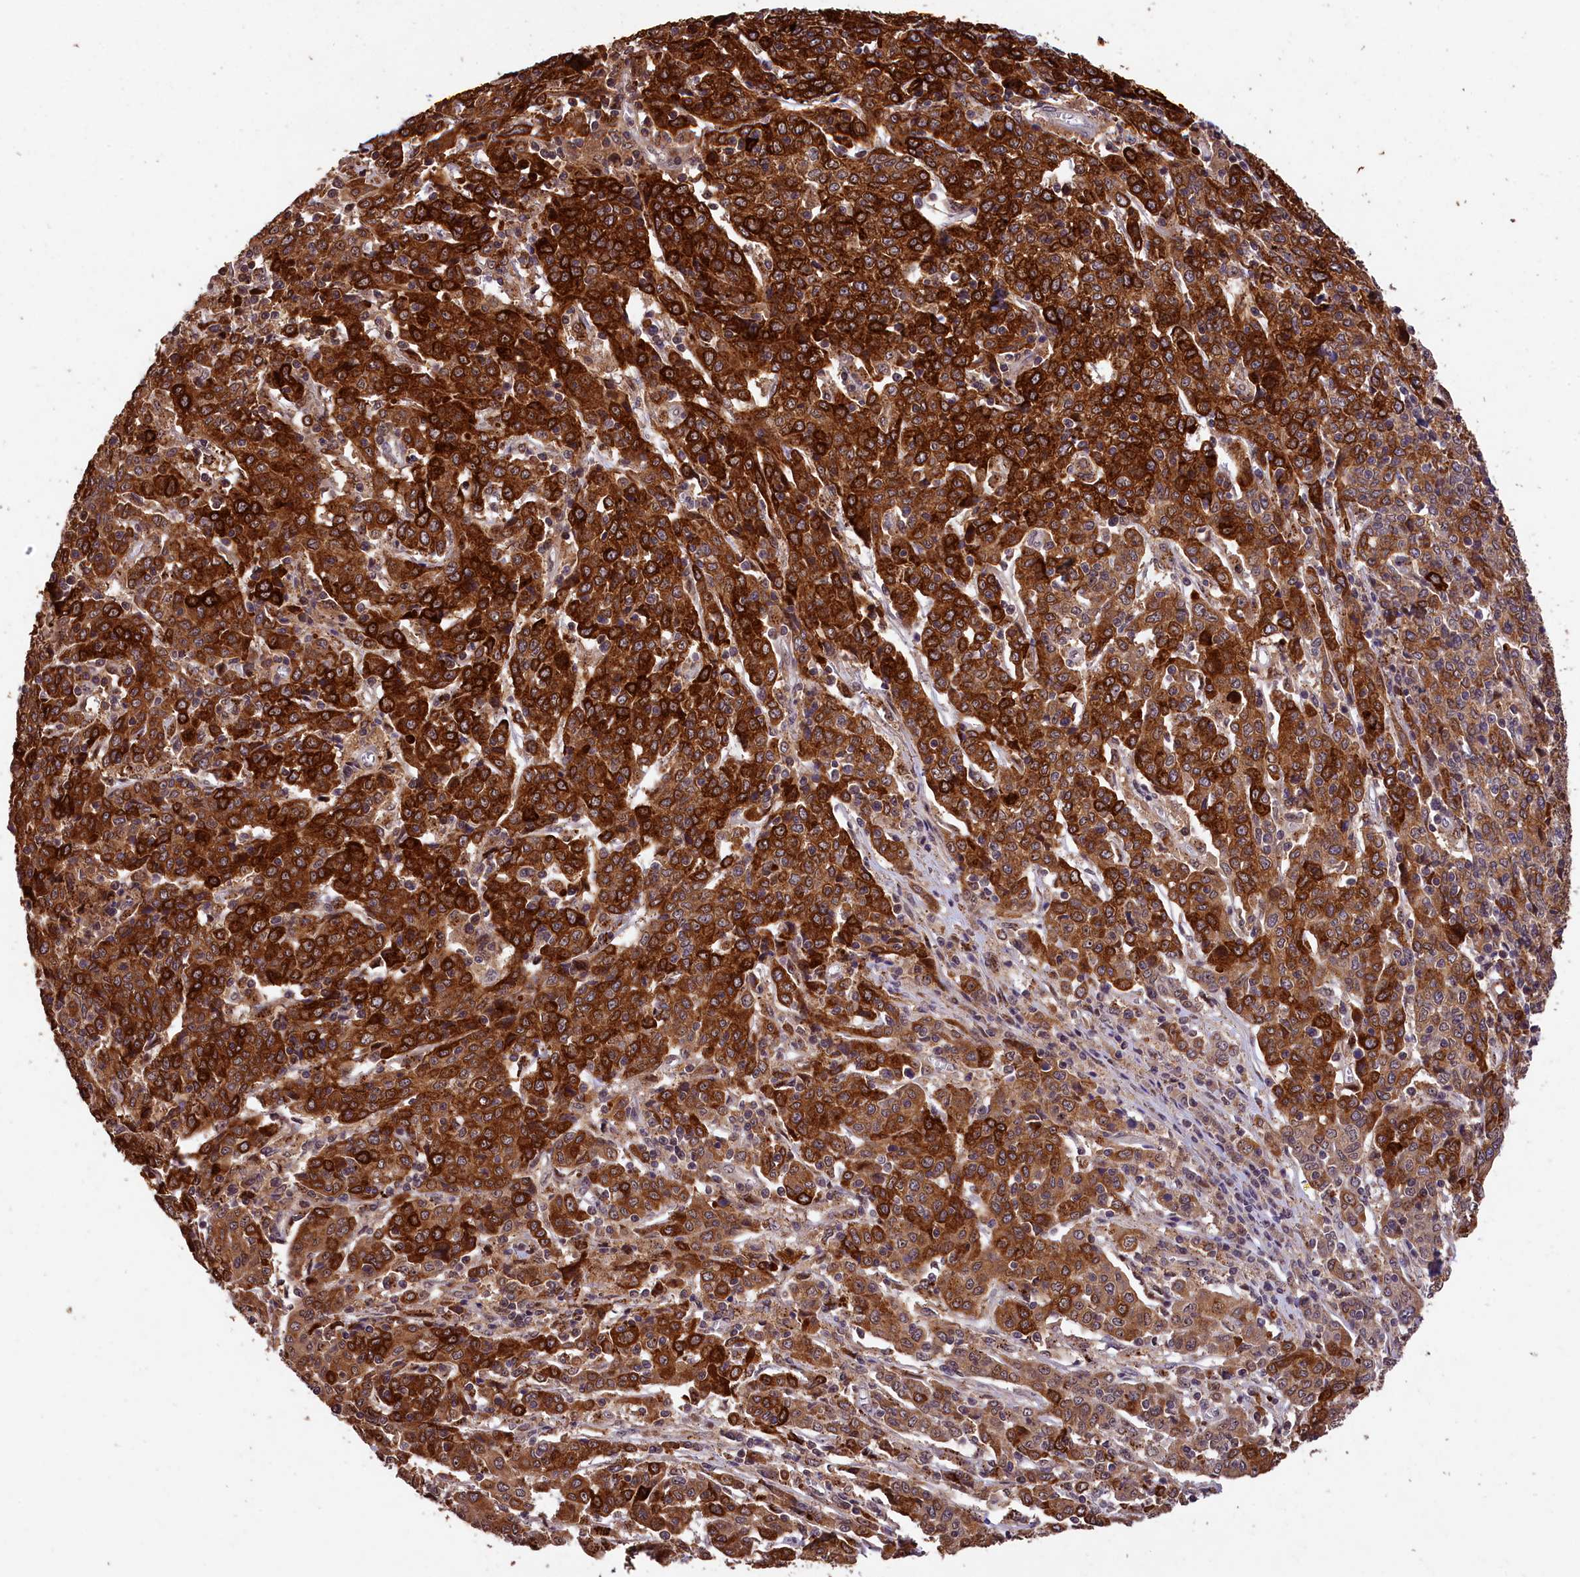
{"staining": {"intensity": "strong", "quantity": ">75%", "location": "cytoplasmic/membranous"}, "tissue": "cervical cancer", "cell_type": "Tumor cells", "image_type": "cancer", "snomed": [{"axis": "morphology", "description": "Squamous cell carcinoma, NOS"}, {"axis": "topography", "description": "Cervix"}], "caption": "Cervical cancer (squamous cell carcinoma) stained with a protein marker reveals strong staining in tumor cells.", "gene": "PHAF1", "patient": {"sex": "female", "age": 67}}